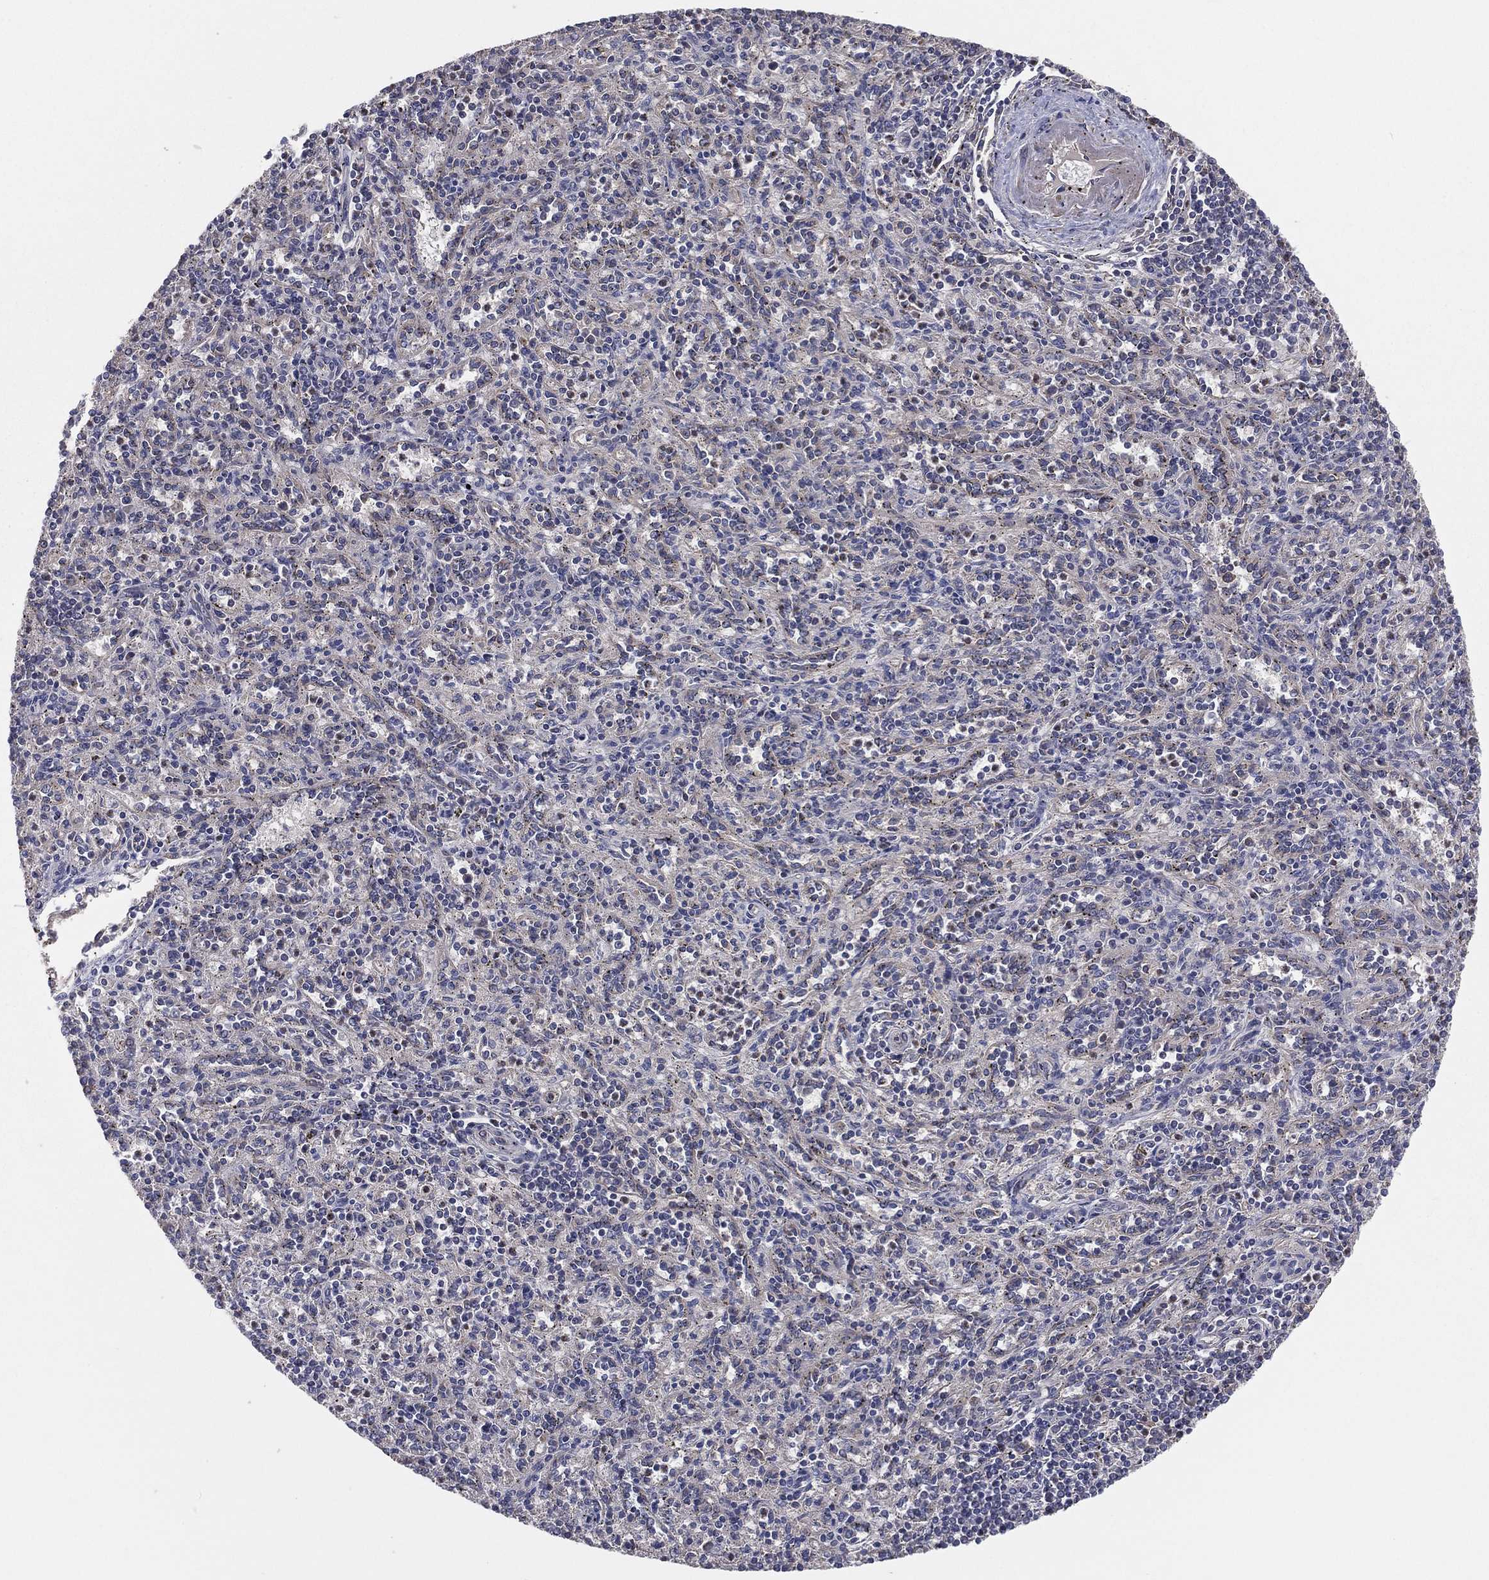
{"staining": {"intensity": "negative", "quantity": "none", "location": "none"}, "tissue": "spleen", "cell_type": "Cells in red pulp", "image_type": "normal", "snomed": [{"axis": "morphology", "description": "Normal tissue, NOS"}, {"axis": "topography", "description": "Spleen"}], "caption": "A photomicrograph of human spleen is negative for staining in cells in red pulp.", "gene": "EIF2B5", "patient": {"sex": "male", "age": 69}}